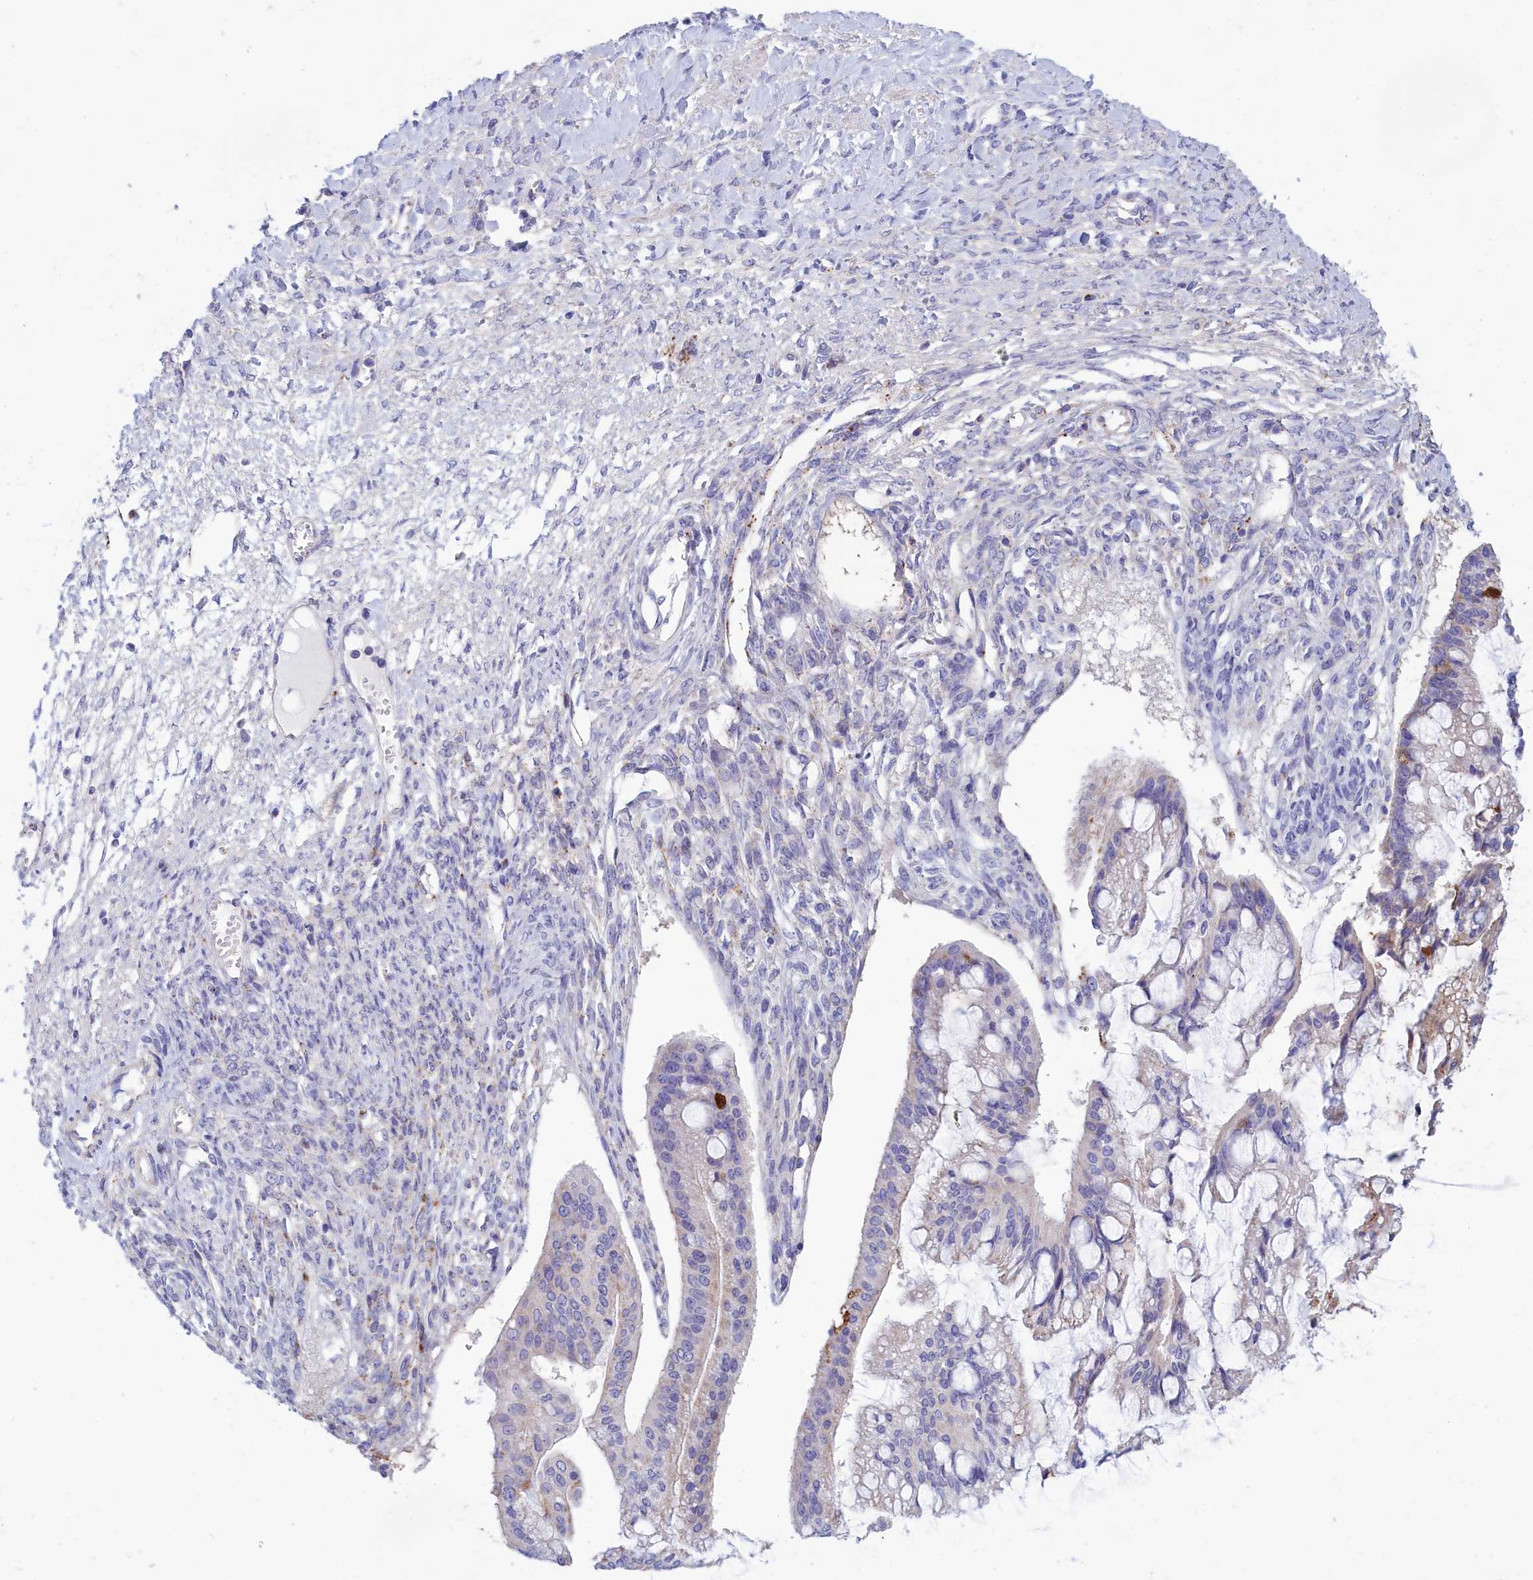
{"staining": {"intensity": "moderate", "quantity": "<25%", "location": "cytoplasmic/membranous"}, "tissue": "ovarian cancer", "cell_type": "Tumor cells", "image_type": "cancer", "snomed": [{"axis": "morphology", "description": "Cystadenocarcinoma, mucinous, NOS"}, {"axis": "topography", "description": "Ovary"}], "caption": "The histopathology image reveals immunohistochemical staining of ovarian cancer. There is moderate cytoplasmic/membranous expression is appreciated in about <25% of tumor cells. (DAB IHC, brown staining for protein, blue staining for nuclei).", "gene": "WDR6", "patient": {"sex": "female", "age": 73}}